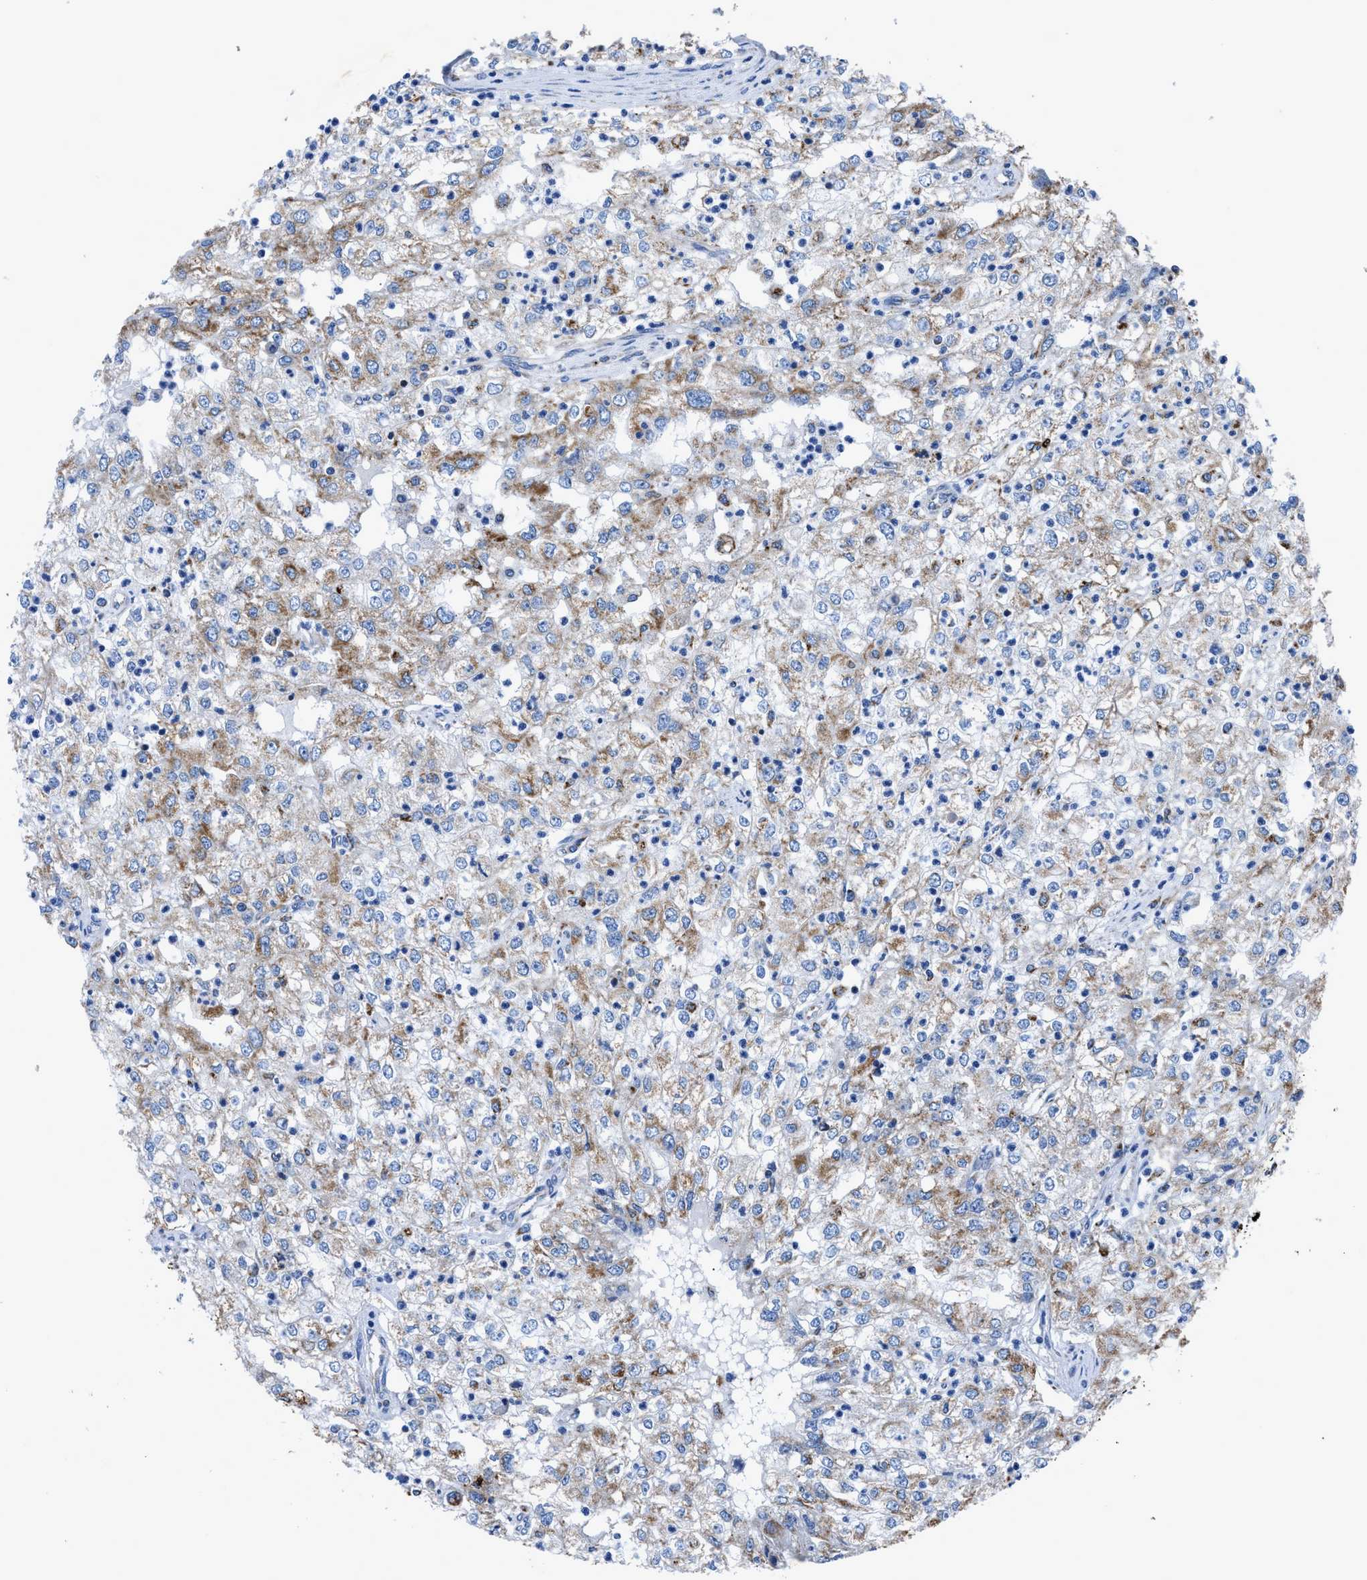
{"staining": {"intensity": "moderate", "quantity": "<25%", "location": "cytoplasmic/membranous"}, "tissue": "renal cancer", "cell_type": "Tumor cells", "image_type": "cancer", "snomed": [{"axis": "morphology", "description": "Adenocarcinoma, NOS"}, {"axis": "topography", "description": "Kidney"}], "caption": "Renal cancer stained with DAB immunohistochemistry (IHC) displays low levels of moderate cytoplasmic/membranous staining in about <25% of tumor cells. (DAB (3,3'-diaminobenzidine) IHC, brown staining for protein, blue staining for nuclei).", "gene": "ZDHHC3", "patient": {"sex": "female", "age": 54}}